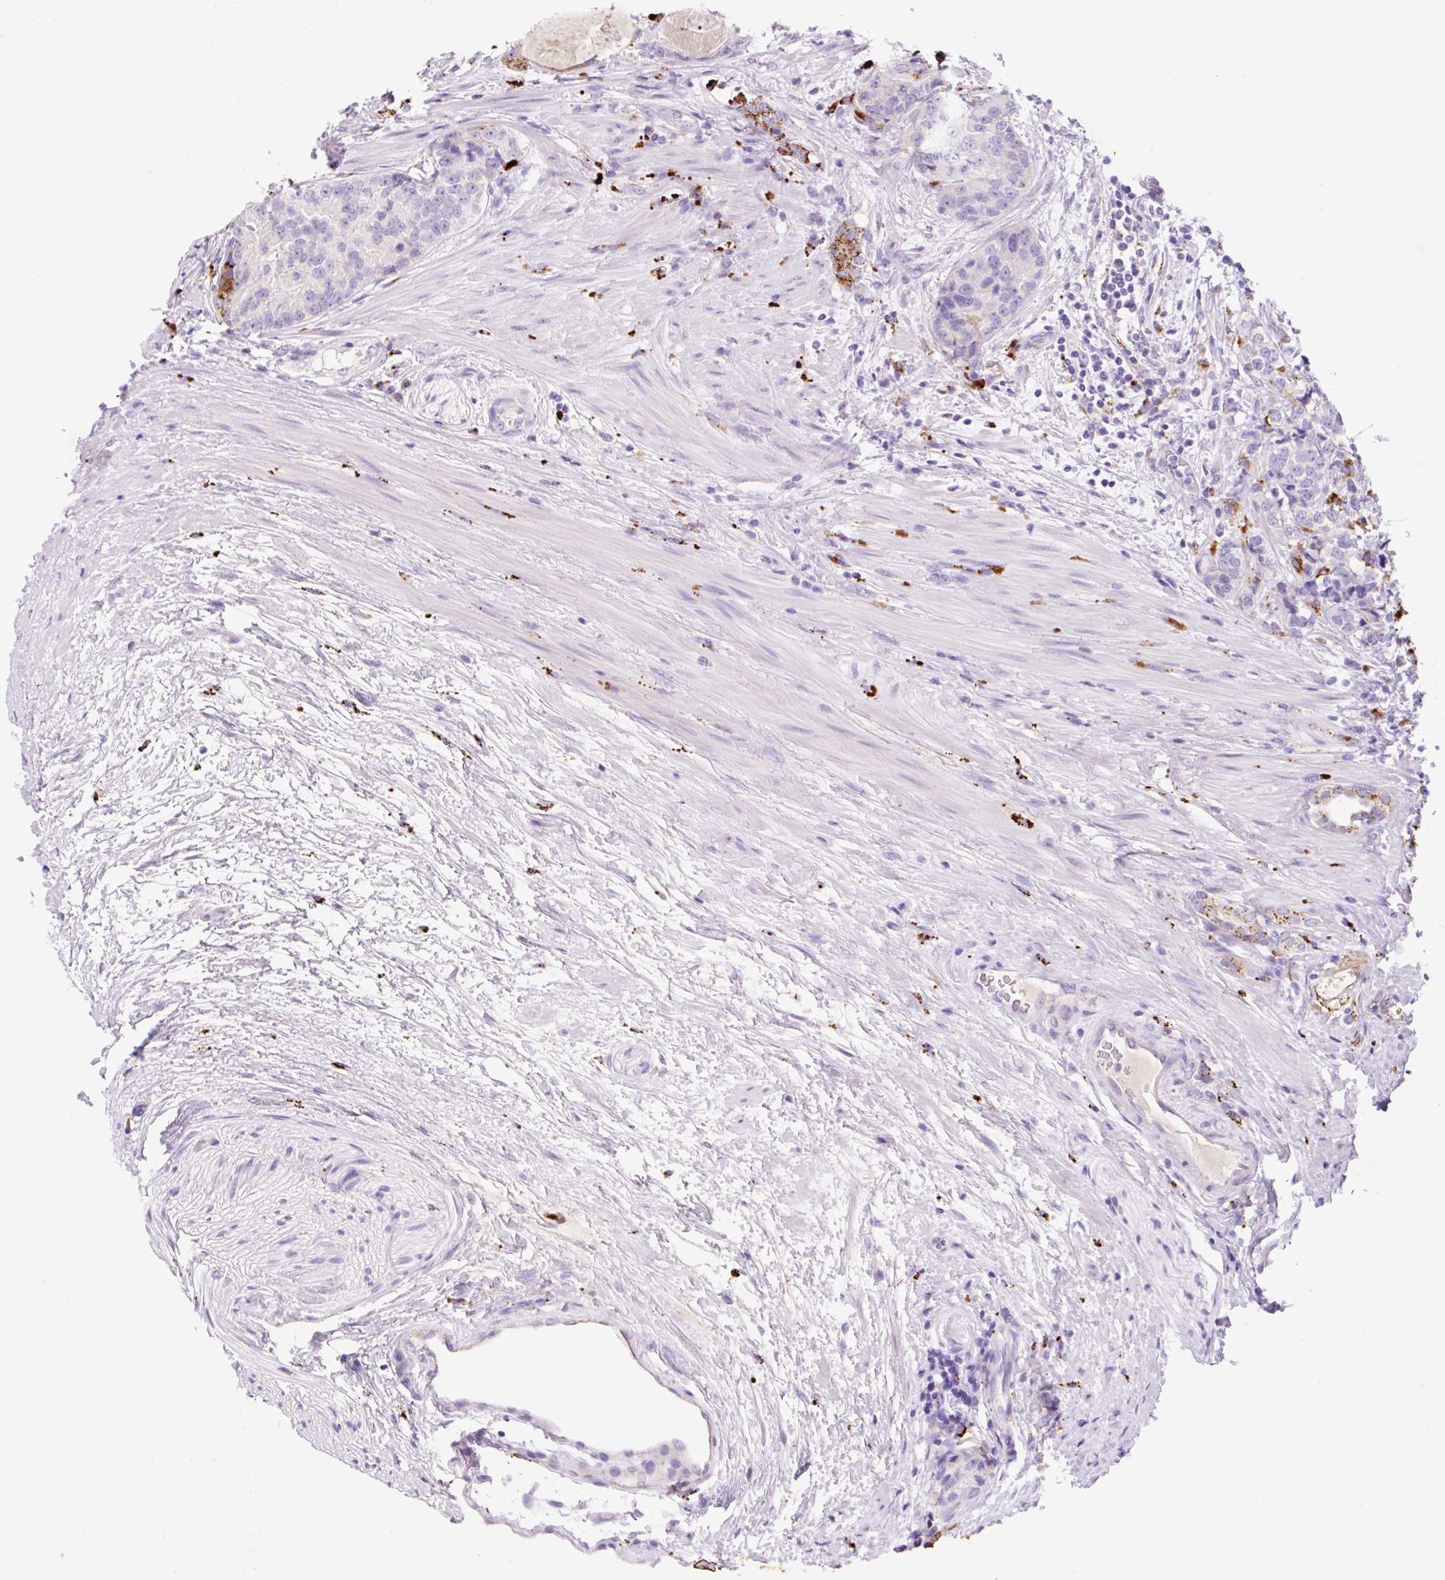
{"staining": {"intensity": "negative", "quantity": "none", "location": "none"}, "tissue": "prostate cancer", "cell_type": "Tumor cells", "image_type": "cancer", "snomed": [{"axis": "morphology", "description": "Adenocarcinoma, High grade"}, {"axis": "topography", "description": "Prostate"}], "caption": "IHC of prostate cancer displays no staining in tumor cells. Nuclei are stained in blue.", "gene": "HEXA", "patient": {"sex": "male", "age": 68}}